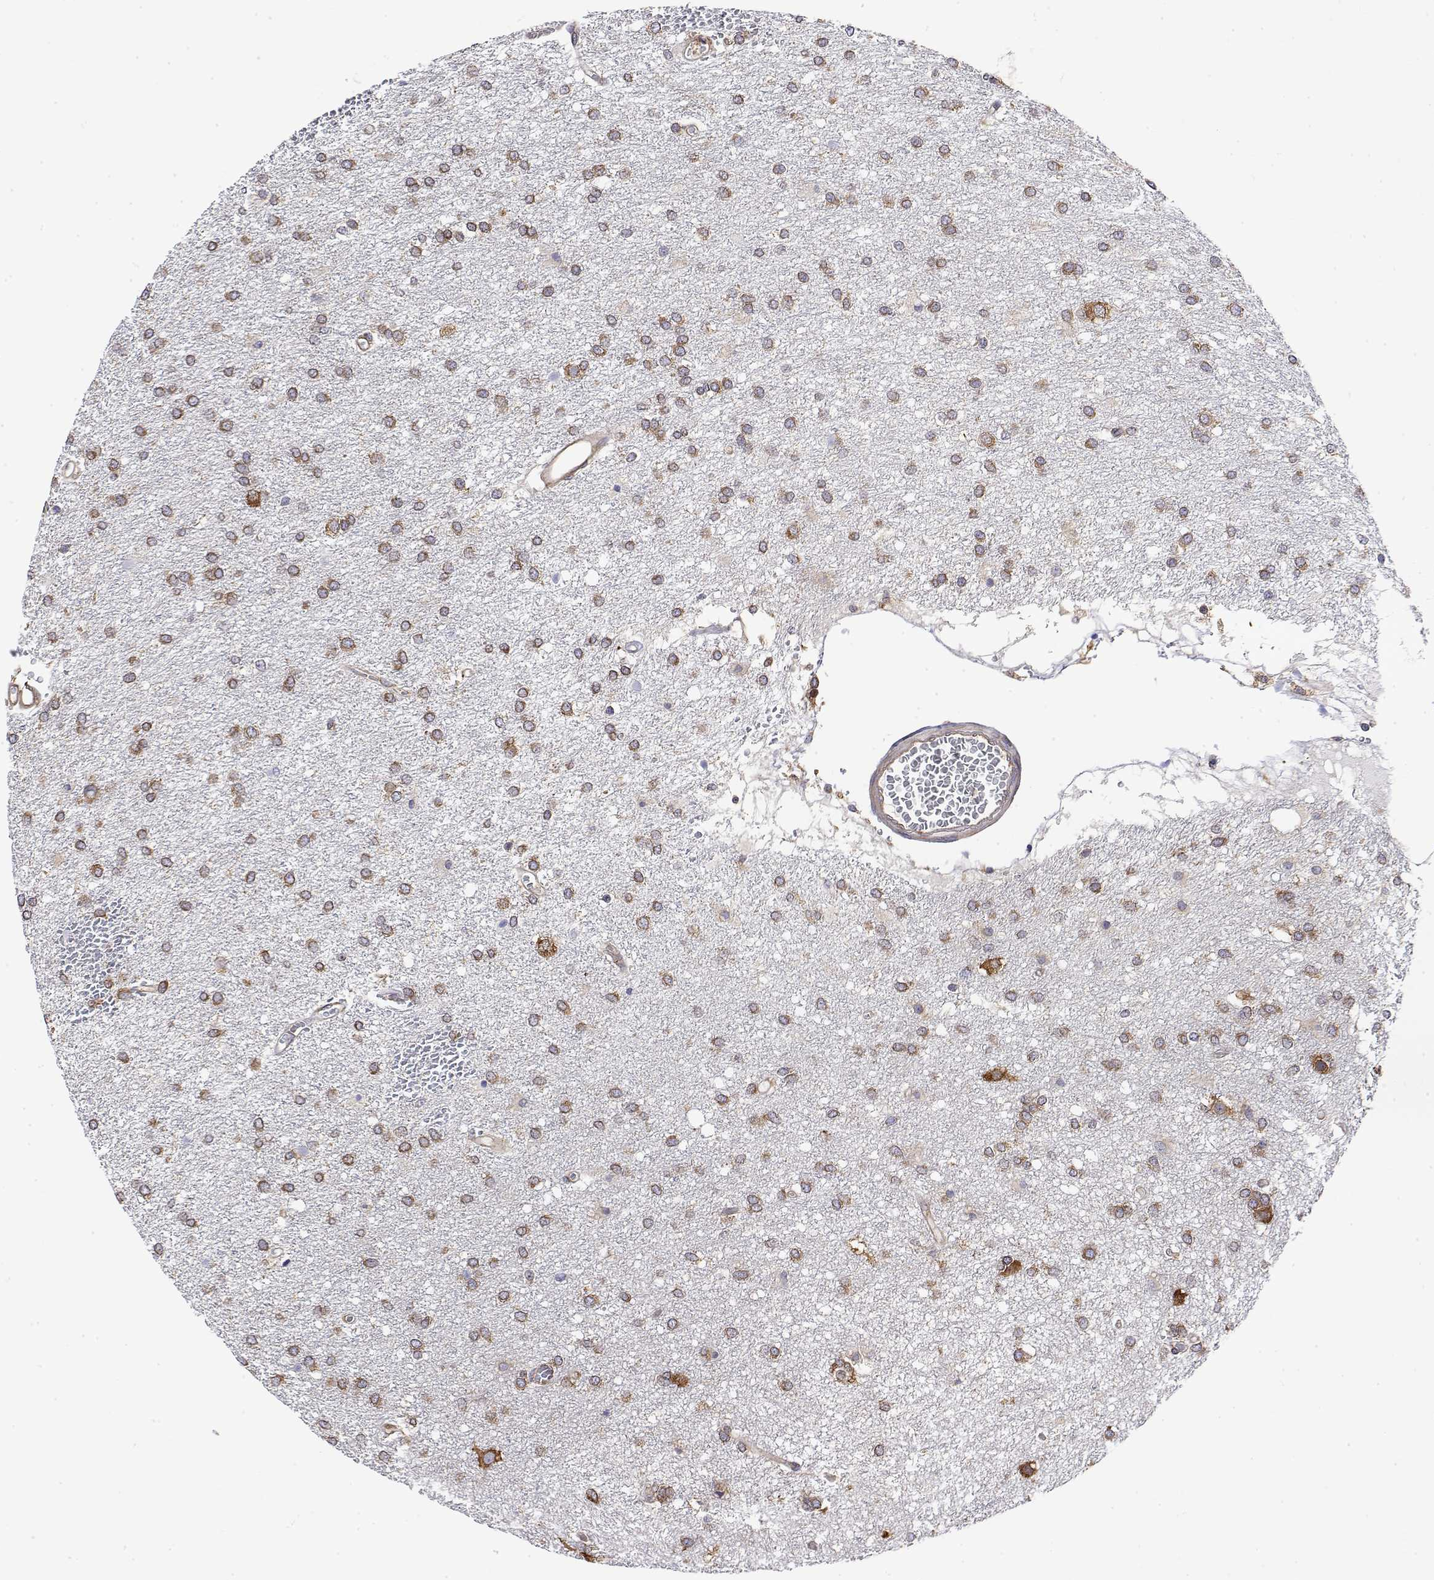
{"staining": {"intensity": "moderate", "quantity": ">75%", "location": "cytoplasmic/membranous"}, "tissue": "glioma", "cell_type": "Tumor cells", "image_type": "cancer", "snomed": [{"axis": "morphology", "description": "Glioma, malignant, High grade"}, {"axis": "topography", "description": "Brain"}], "caption": "Brown immunohistochemical staining in malignant glioma (high-grade) displays moderate cytoplasmic/membranous staining in about >75% of tumor cells.", "gene": "EEF1G", "patient": {"sex": "female", "age": 61}}